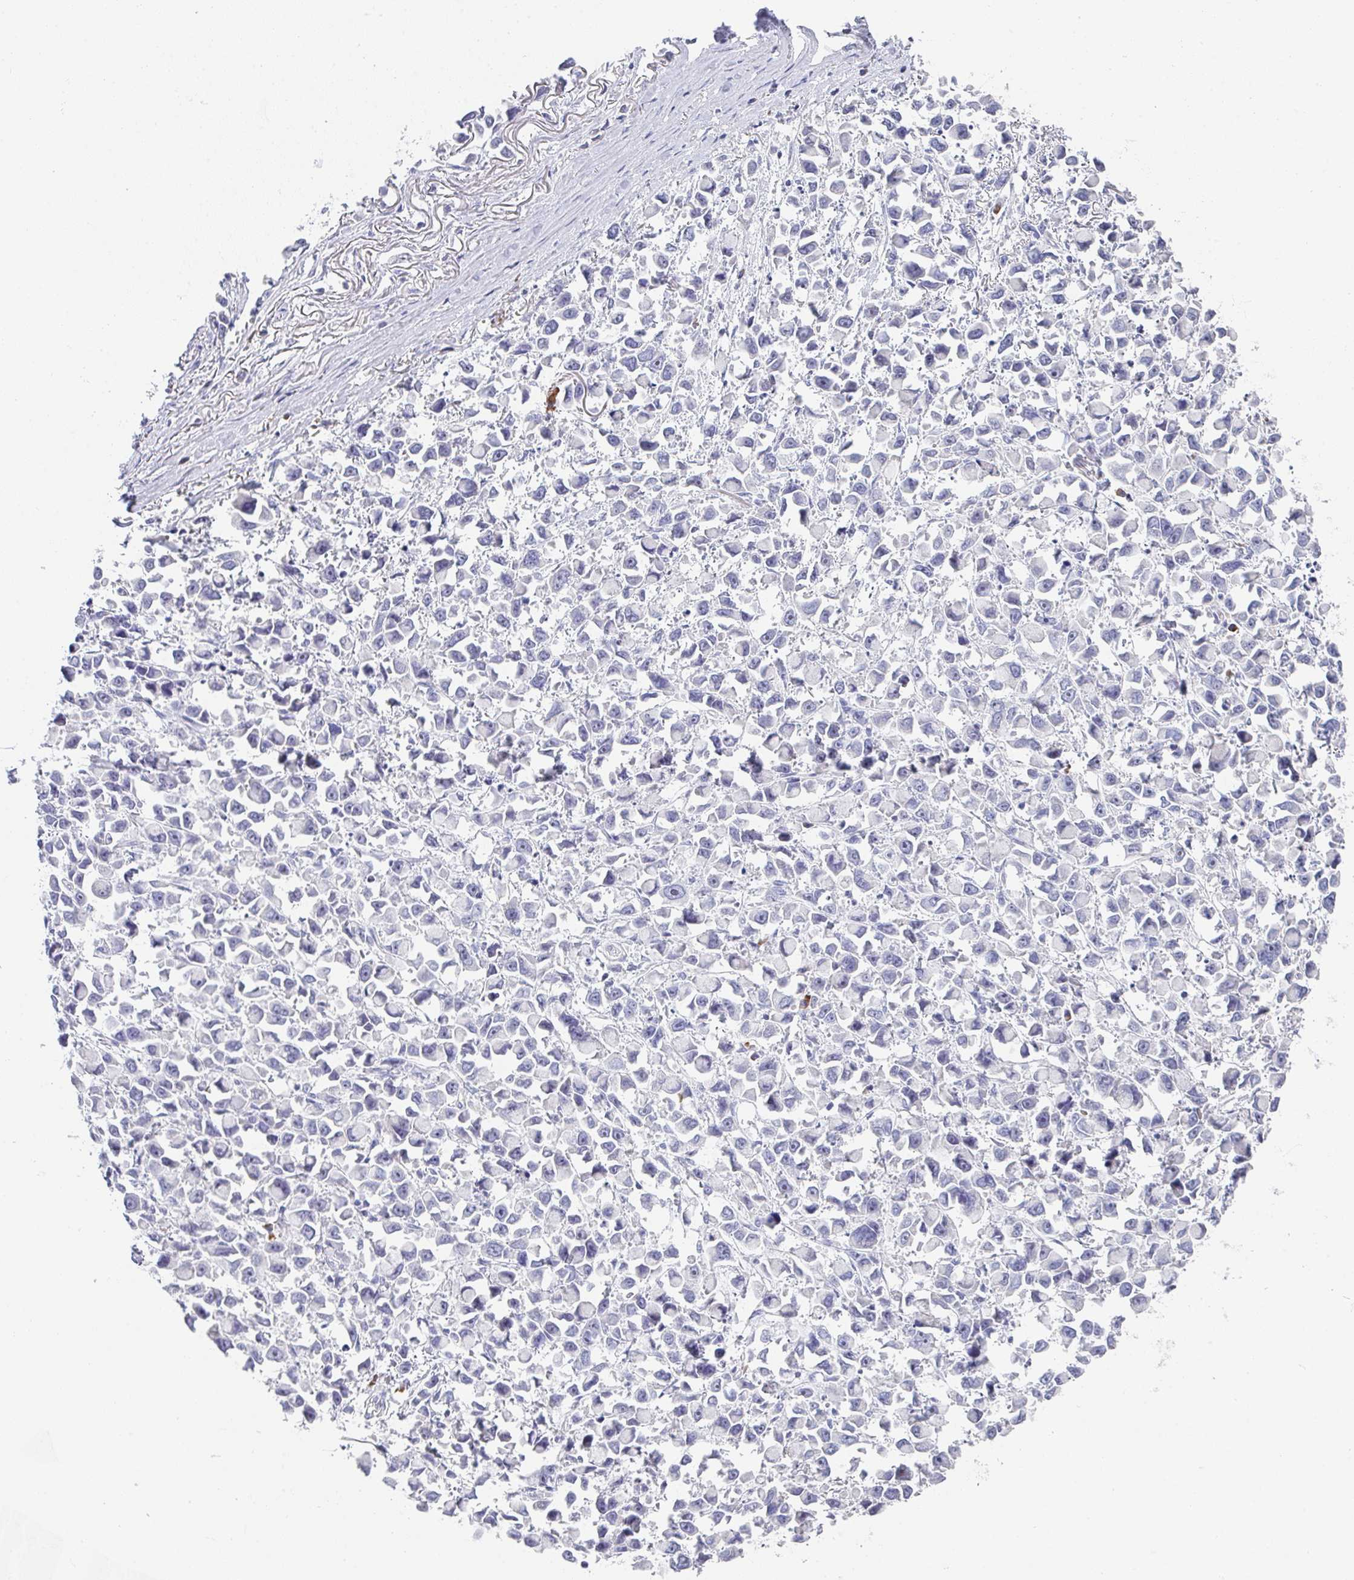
{"staining": {"intensity": "negative", "quantity": "none", "location": "none"}, "tissue": "stomach cancer", "cell_type": "Tumor cells", "image_type": "cancer", "snomed": [{"axis": "morphology", "description": "Adenocarcinoma, NOS"}, {"axis": "topography", "description": "Stomach"}], "caption": "A high-resolution image shows immunohistochemistry (IHC) staining of stomach cancer, which displays no significant expression in tumor cells.", "gene": "NOXRED1", "patient": {"sex": "female", "age": 81}}